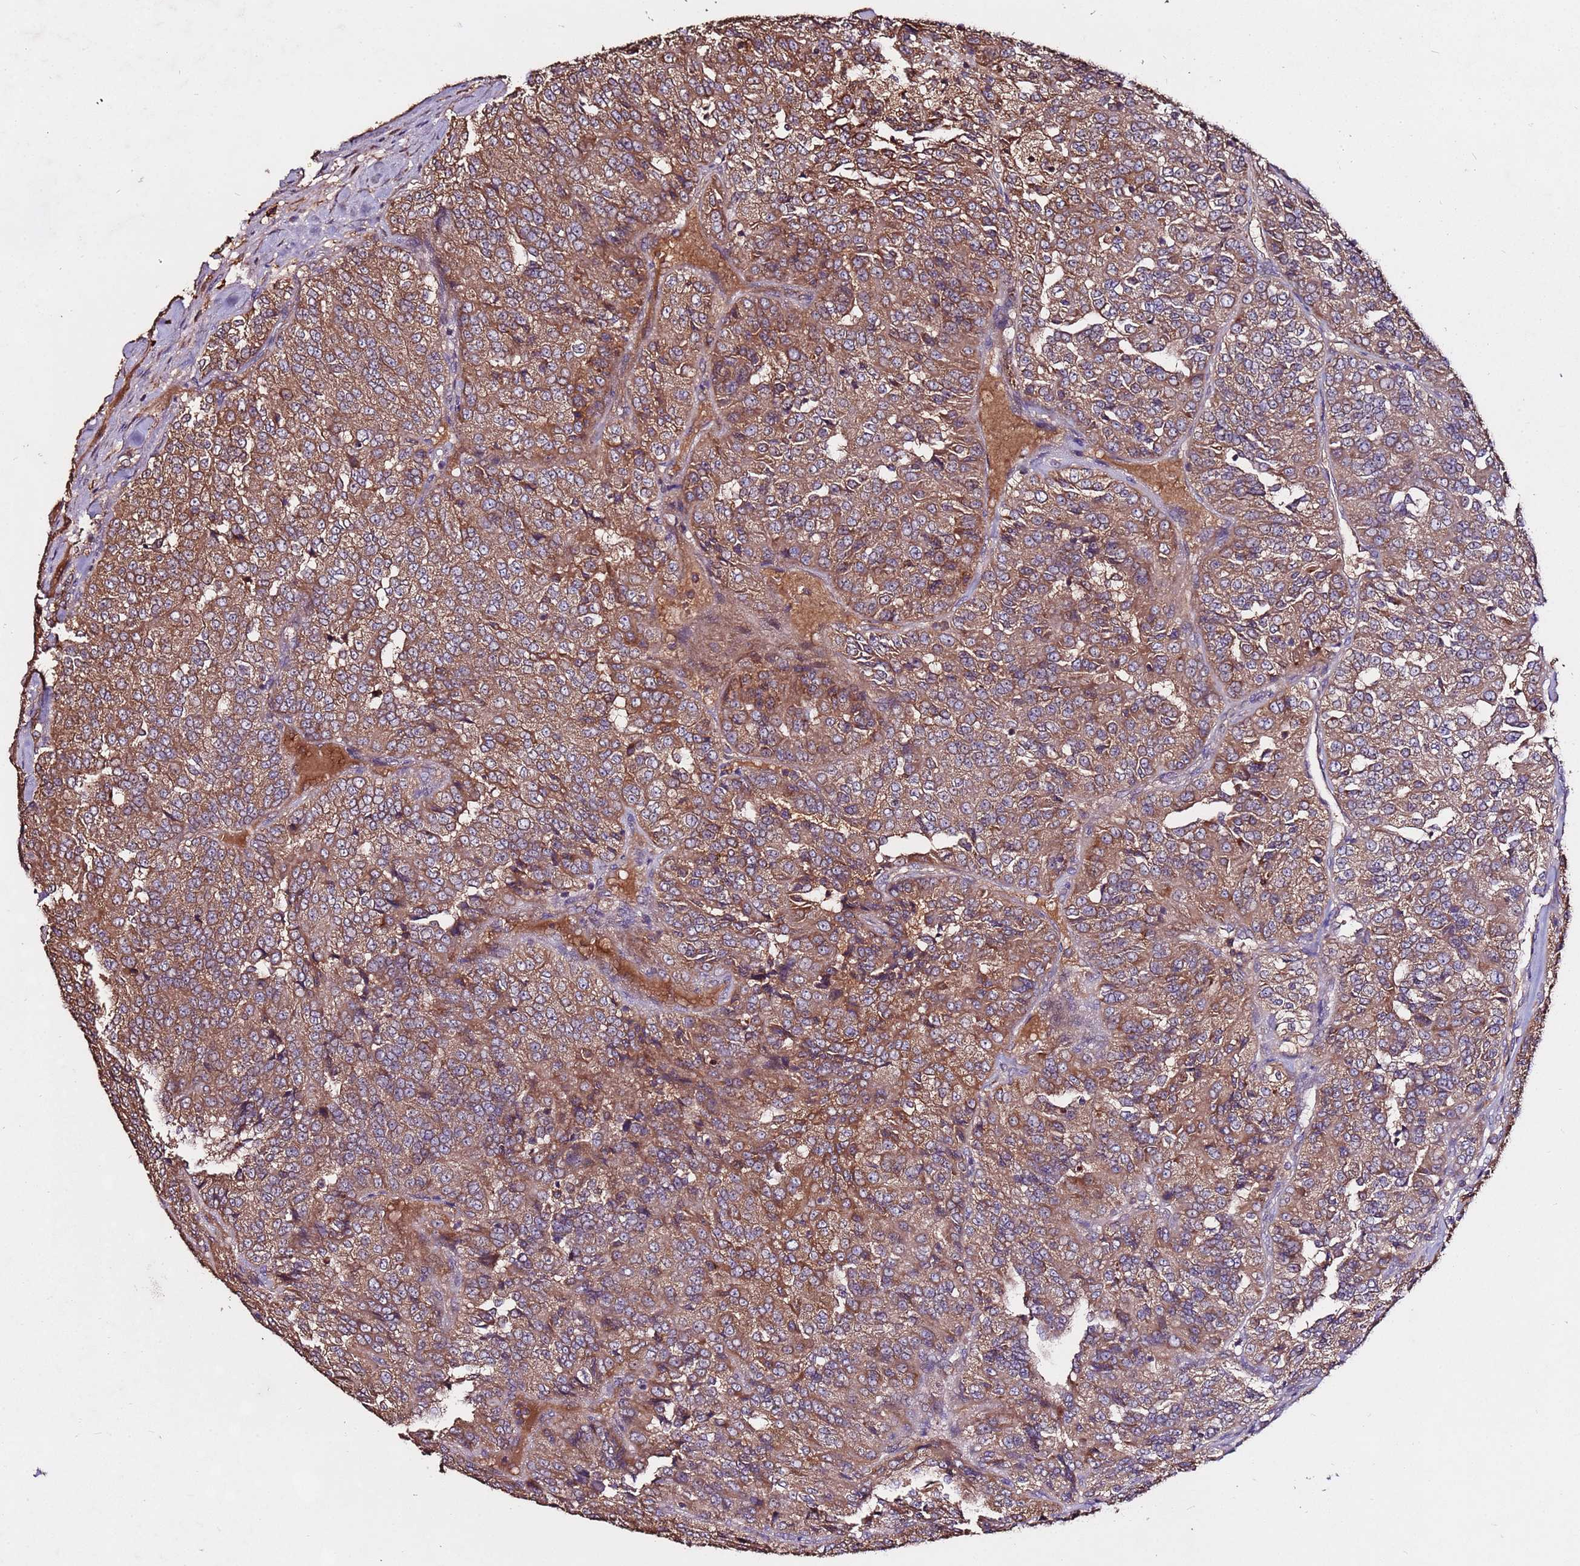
{"staining": {"intensity": "moderate", "quantity": ">75%", "location": "cytoplasmic/membranous"}, "tissue": "renal cancer", "cell_type": "Tumor cells", "image_type": "cancer", "snomed": [{"axis": "morphology", "description": "Adenocarcinoma, NOS"}, {"axis": "topography", "description": "Kidney"}], "caption": "Protein expression analysis of adenocarcinoma (renal) demonstrates moderate cytoplasmic/membranous positivity in approximately >75% of tumor cells. (DAB (3,3'-diaminobenzidine) IHC with brightfield microscopy, high magnification).", "gene": "RPS15A", "patient": {"sex": "female", "age": 63}}